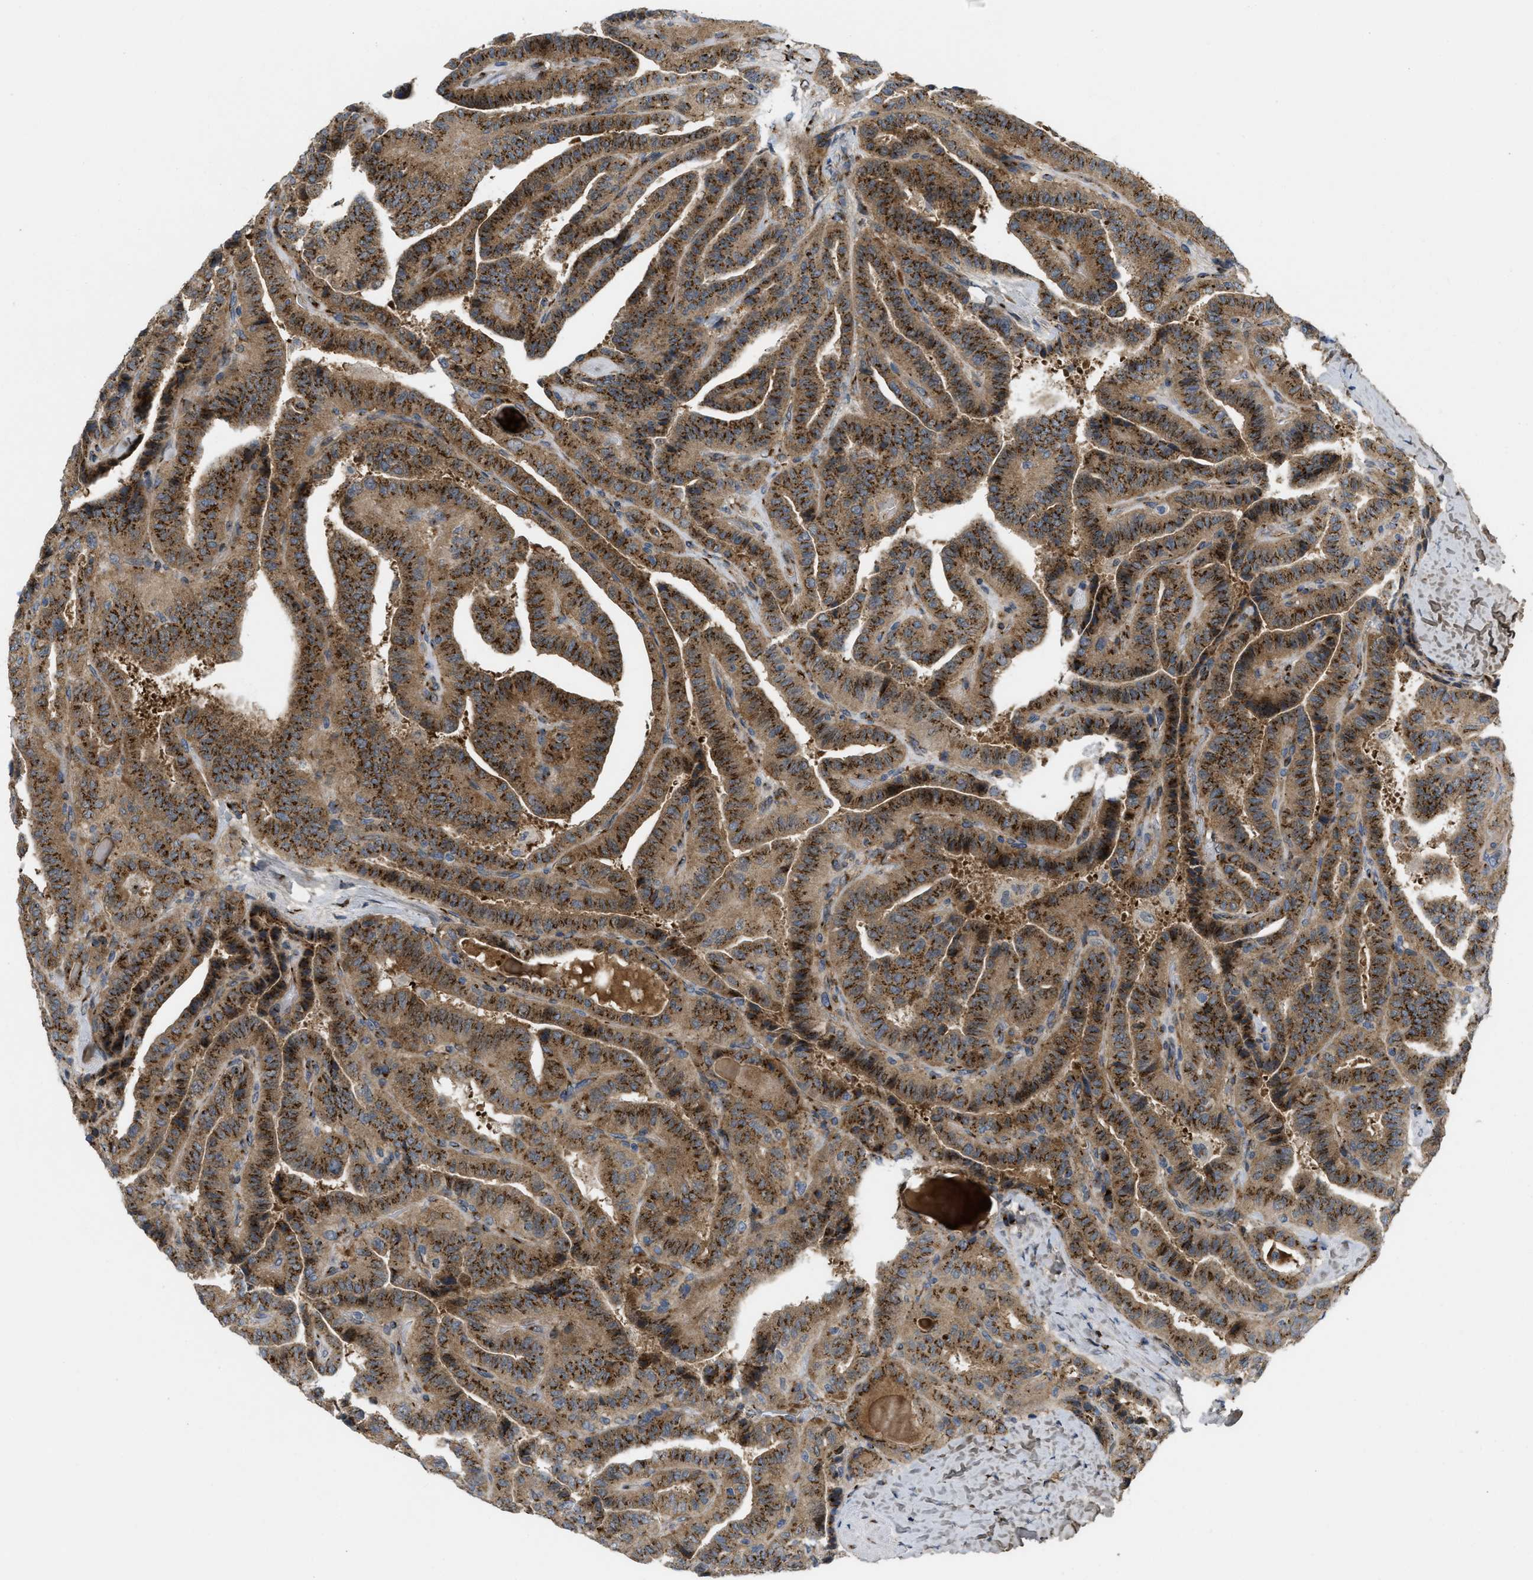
{"staining": {"intensity": "moderate", "quantity": ">75%", "location": "cytoplasmic/membranous"}, "tissue": "thyroid cancer", "cell_type": "Tumor cells", "image_type": "cancer", "snomed": [{"axis": "morphology", "description": "Papillary adenocarcinoma, NOS"}, {"axis": "topography", "description": "Thyroid gland"}], "caption": "A medium amount of moderate cytoplasmic/membranous staining is present in about >75% of tumor cells in thyroid cancer tissue.", "gene": "ZNF70", "patient": {"sex": "male", "age": 77}}